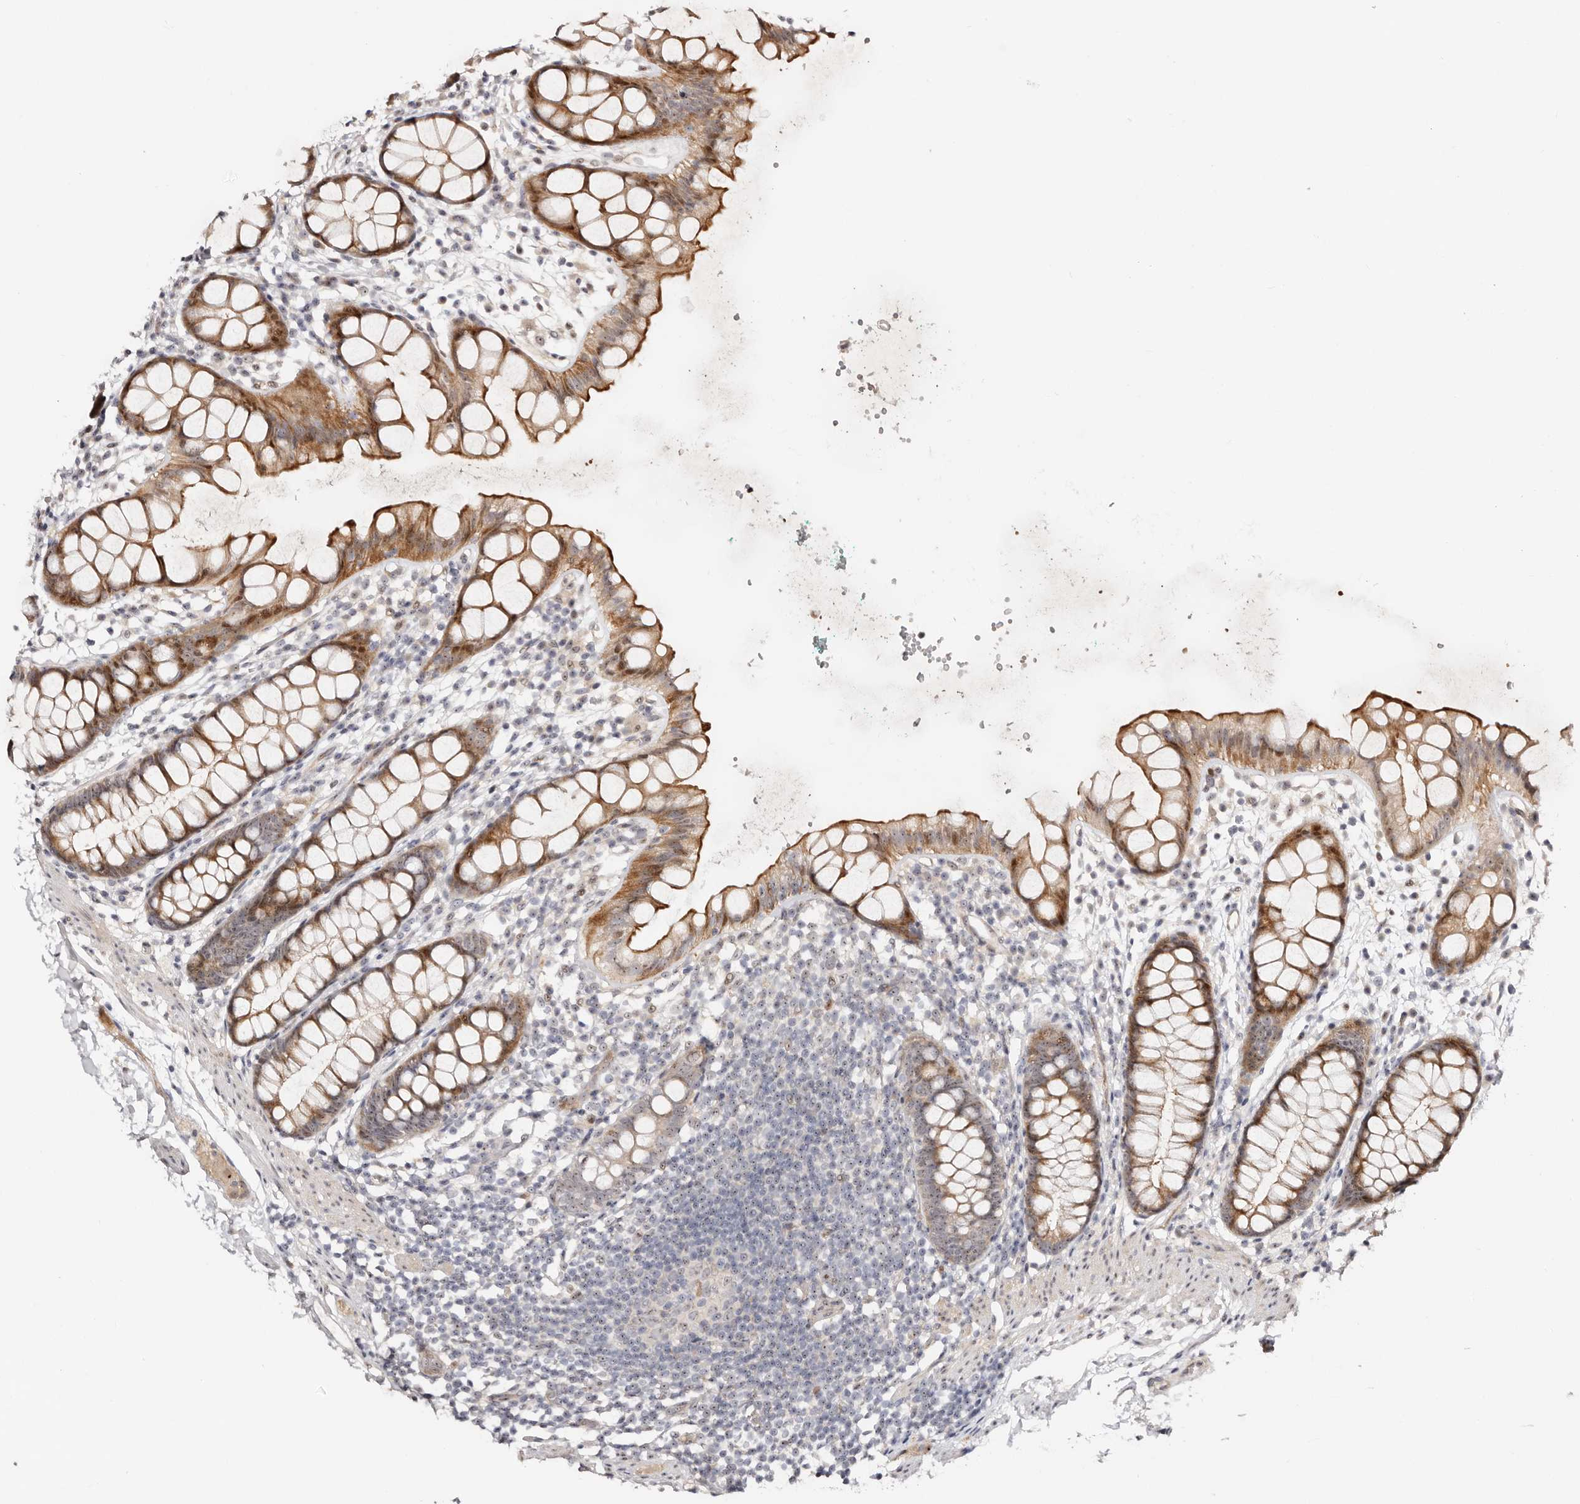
{"staining": {"intensity": "moderate", "quantity": "25%-75%", "location": "cytoplasmic/membranous"}, "tissue": "rectum", "cell_type": "Glandular cells", "image_type": "normal", "snomed": [{"axis": "morphology", "description": "Normal tissue, NOS"}, {"axis": "topography", "description": "Rectum"}], "caption": "Immunohistochemistry (IHC) image of unremarkable rectum stained for a protein (brown), which exhibits medium levels of moderate cytoplasmic/membranous staining in approximately 25%-75% of glandular cells.", "gene": "ODF2L", "patient": {"sex": "female", "age": 65}}